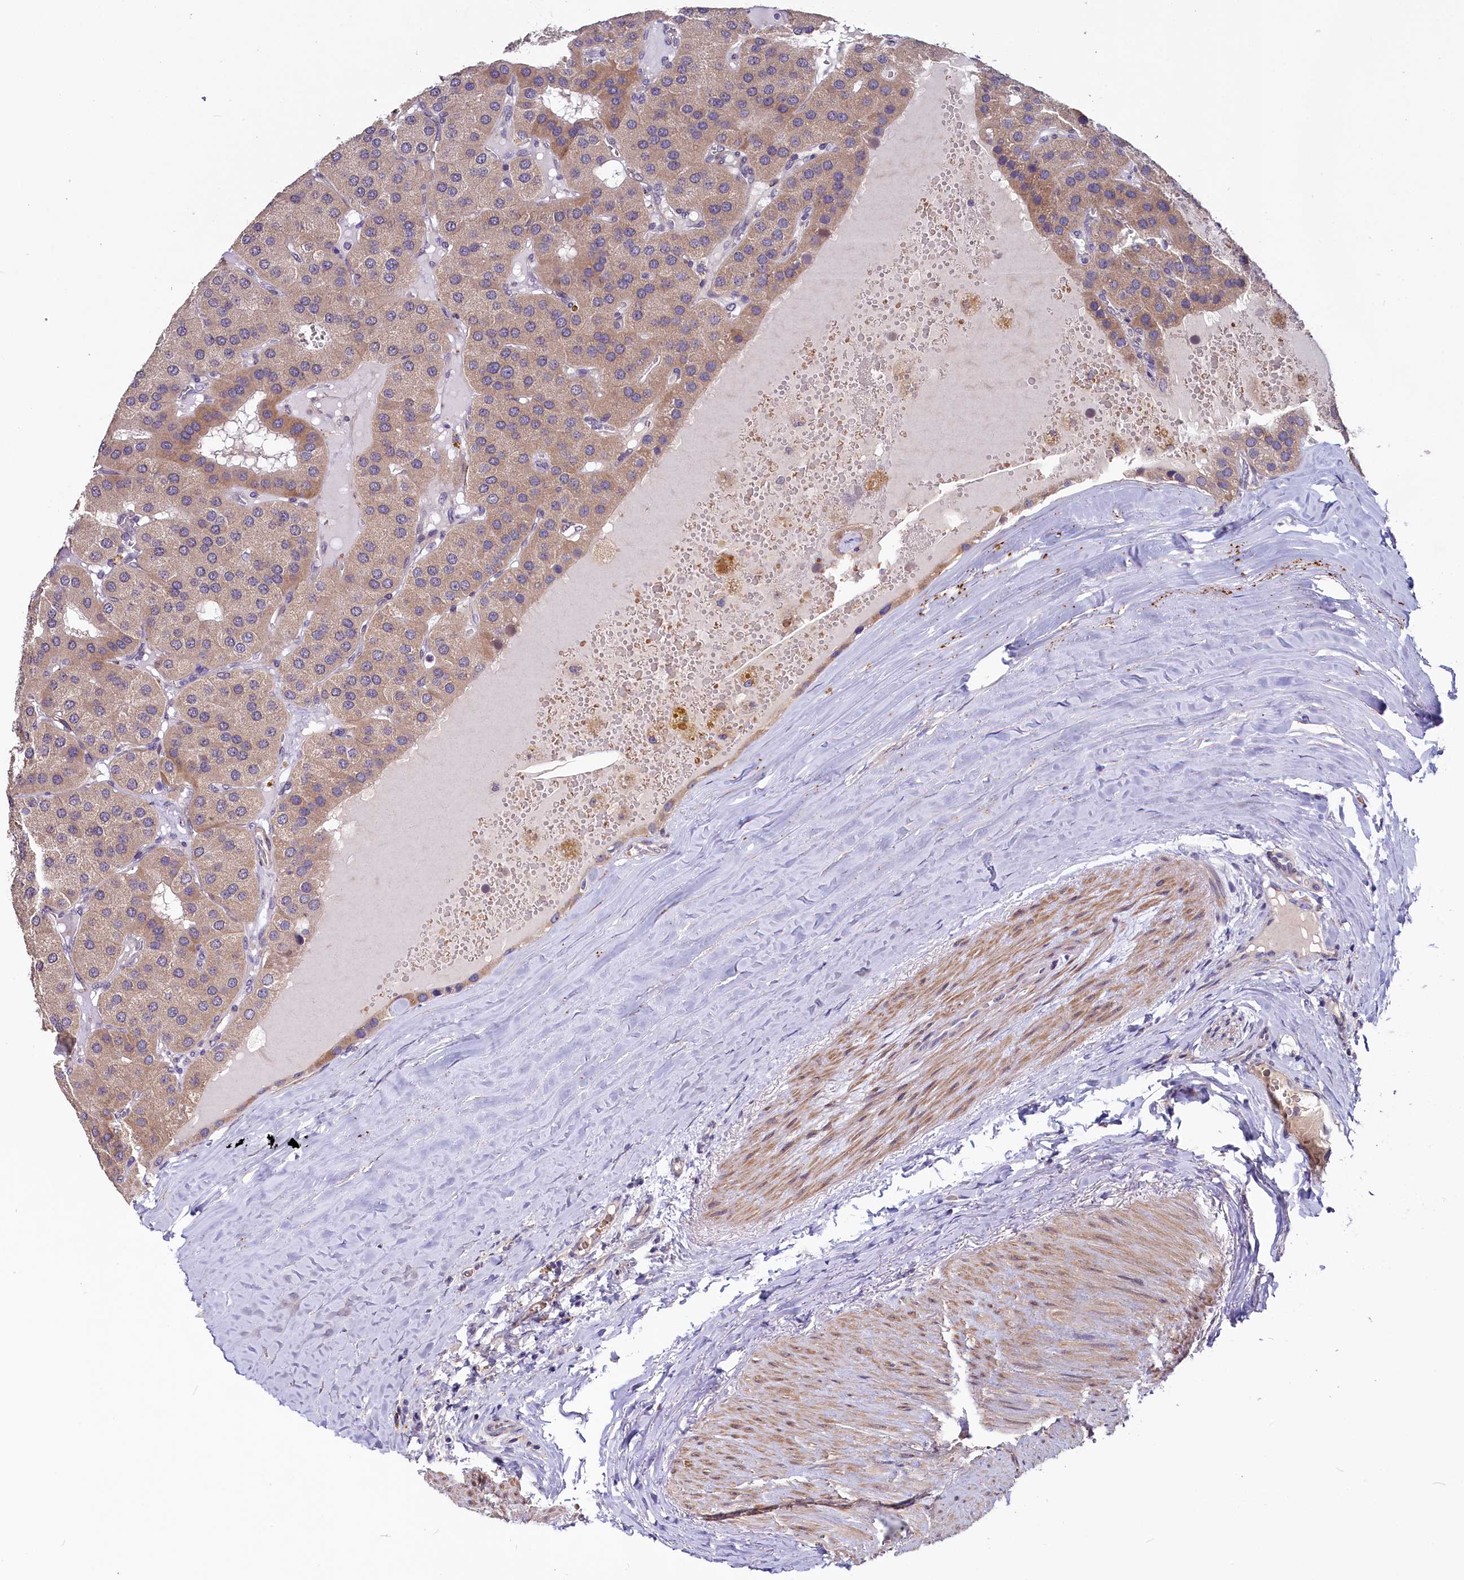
{"staining": {"intensity": "weak", "quantity": ">75%", "location": "cytoplasmic/membranous"}, "tissue": "parathyroid gland", "cell_type": "Glandular cells", "image_type": "normal", "snomed": [{"axis": "morphology", "description": "Normal tissue, NOS"}, {"axis": "morphology", "description": "Adenoma, NOS"}, {"axis": "topography", "description": "Parathyroid gland"}], "caption": "Protein expression analysis of normal parathyroid gland demonstrates weak cytoplasmic/membranous staining in about >75% of glandular cells. The staining is performed using DAB brown chromogen to label protein expression. The nuclei are counter-stained blue using hematoxylin.", "gene": "SLC39A6", "patient": {"sex": "female", "age": 86}}